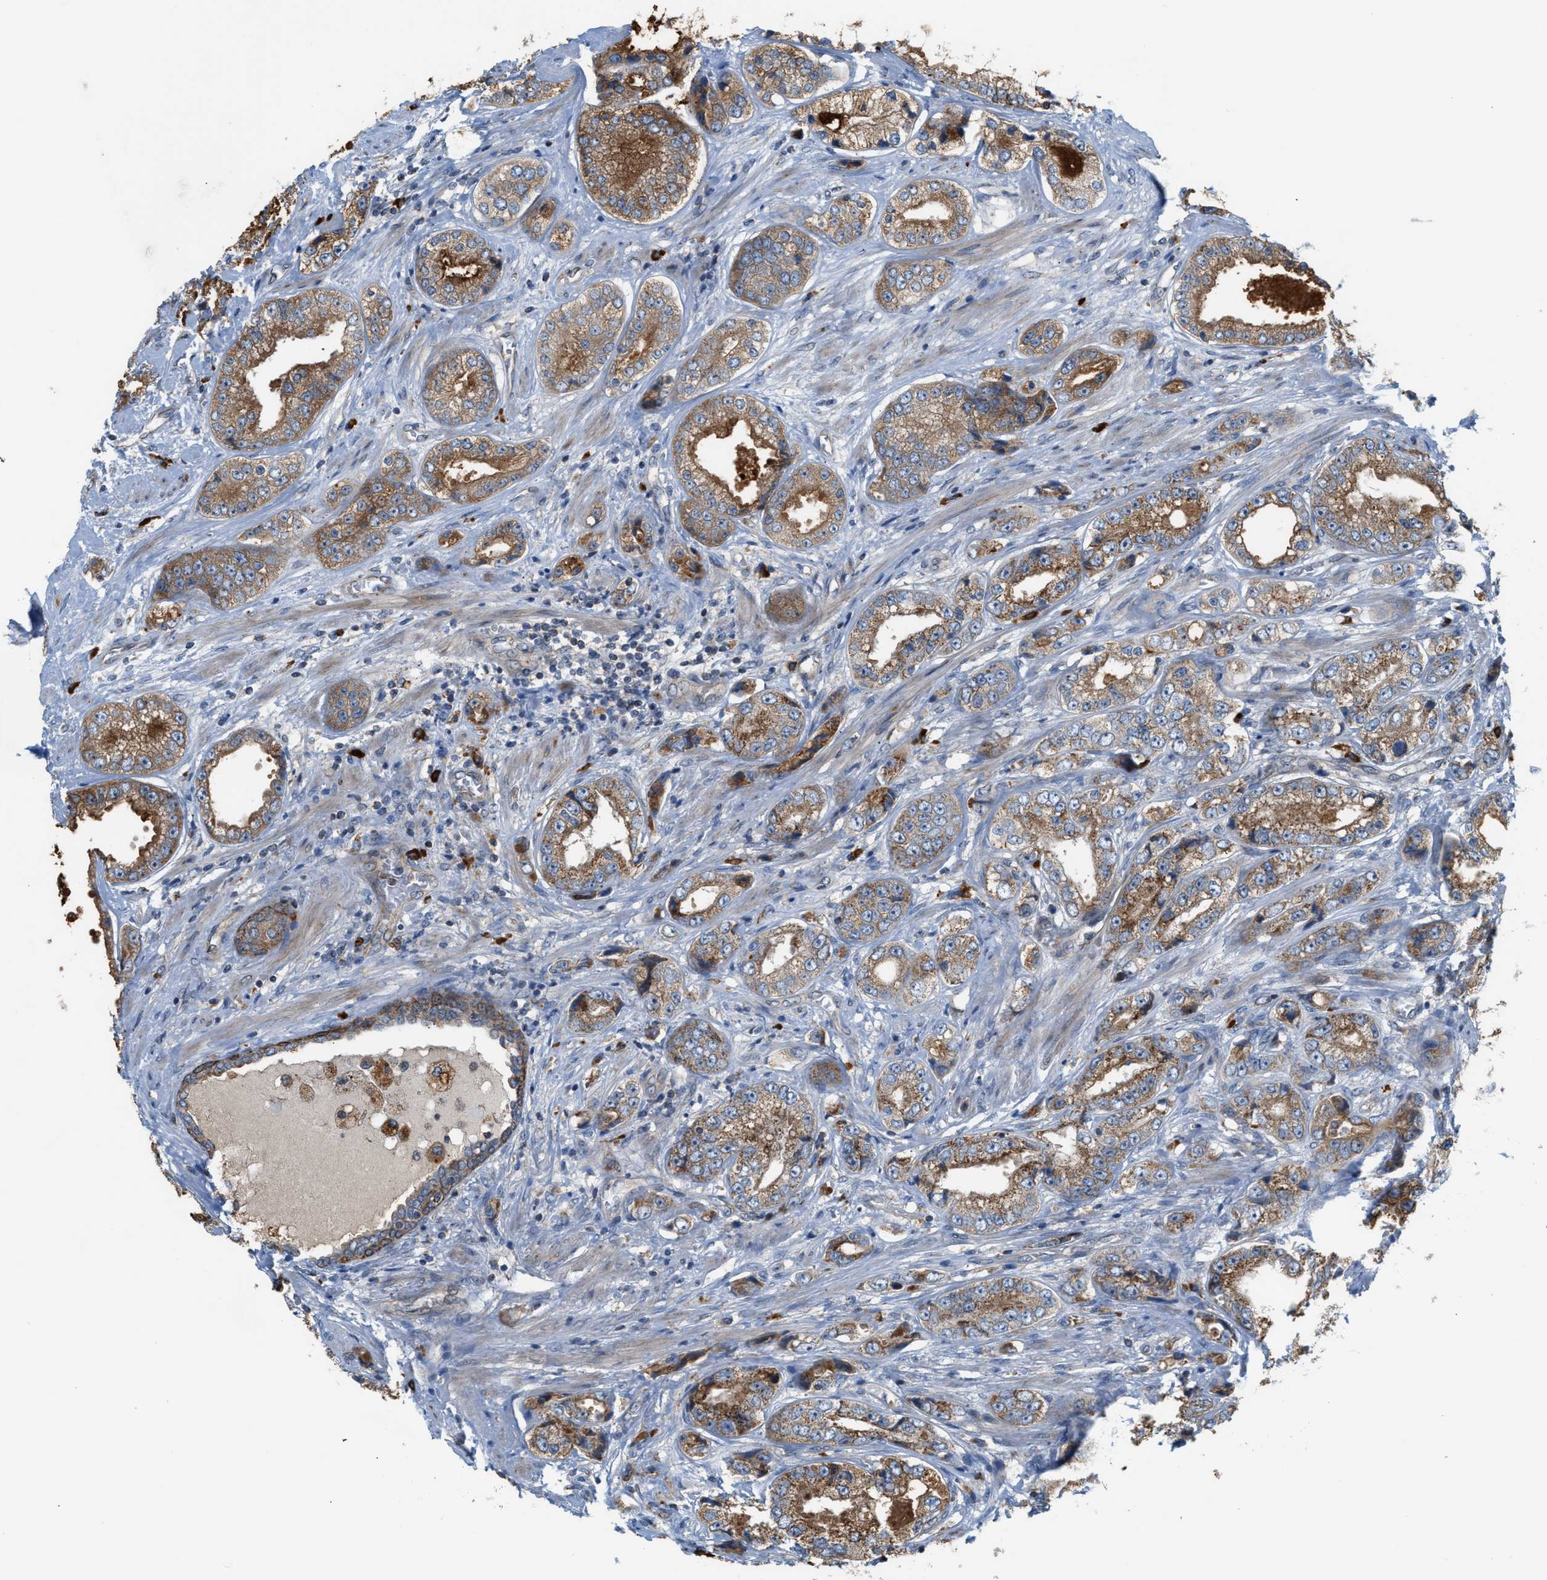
{"staining": {"intensity": "moderate", "quantity": ">75%", "location": "cytoplasmic/membranous"}, "tissue": "prostate cancer", "cell_type": "Tumor cells", "image_type": "cancer", "snomed": [{"axis": "morphology", "description": "Adenocarcinoma, High grade"}, {"axis": "topography", "description": "Prostate"}], "caption": "Human prostate cancer stained with a brown dye exhibits moderate cytoplasmic/membranous positive expression in approximately >75% of tumor cells.", "gene": "PDCL", "patient": {"sex": "male", "age": 61}}